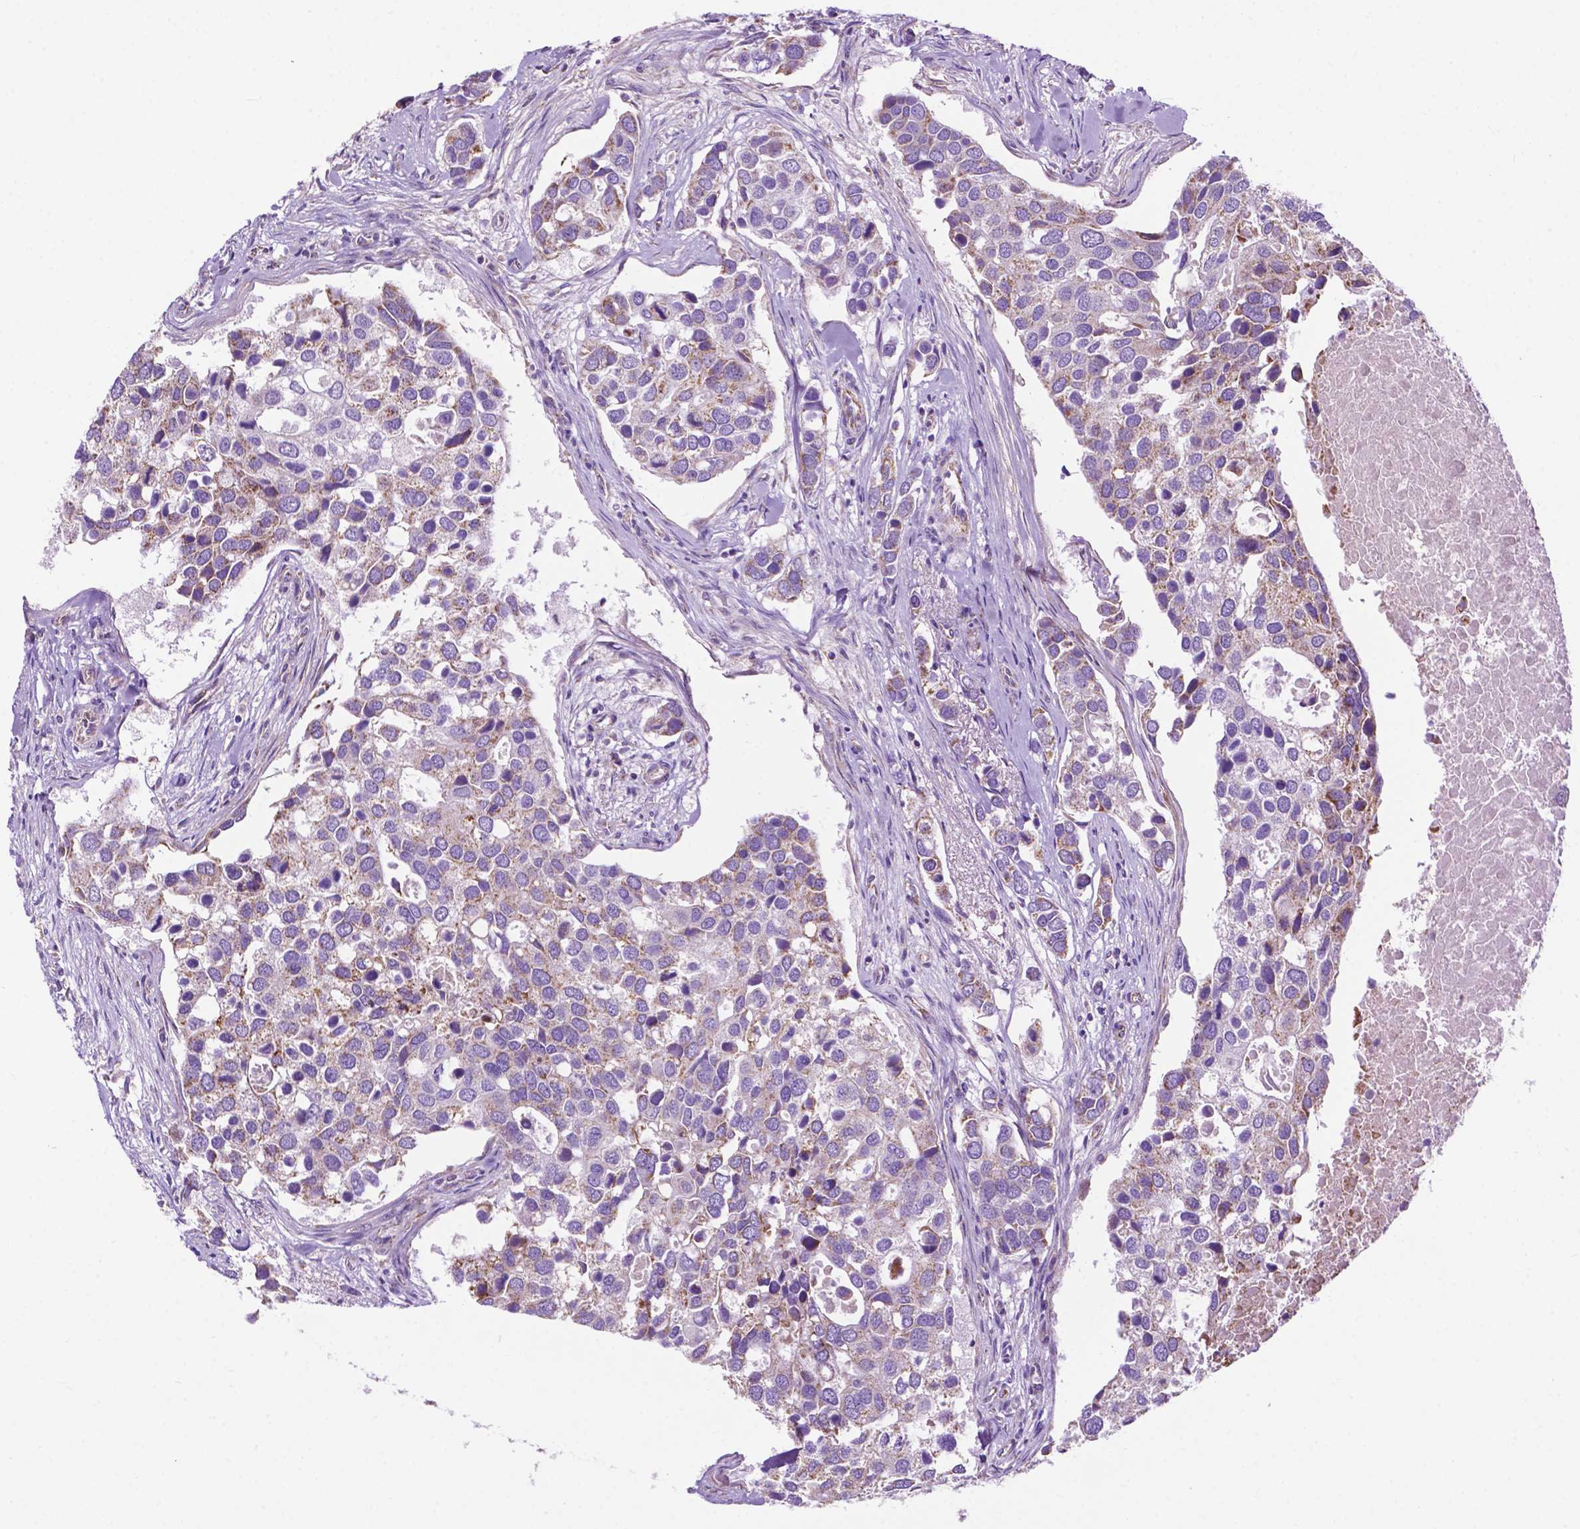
{"staining": {"intensity": "weak", "quantity": "25%-75%", "location": "cytoplasmic/membranous"}, "tissue": "breast cancer", "cell_type": "Tumor cells", "image_type": "cancer", "snomed": [{"axis": "morphology", "description": "Duct carcinoma"}, {"axis": "topography", "description": "Breast"}], "caption": "Immunohistochemical staining of human breast cancer exhibits weak cytoplasmic/membranous protein staining in approximately 25%-75% of tumor cells.", "gene": "PHYHIP", "patient": {"sex": "female", "age": 83}}